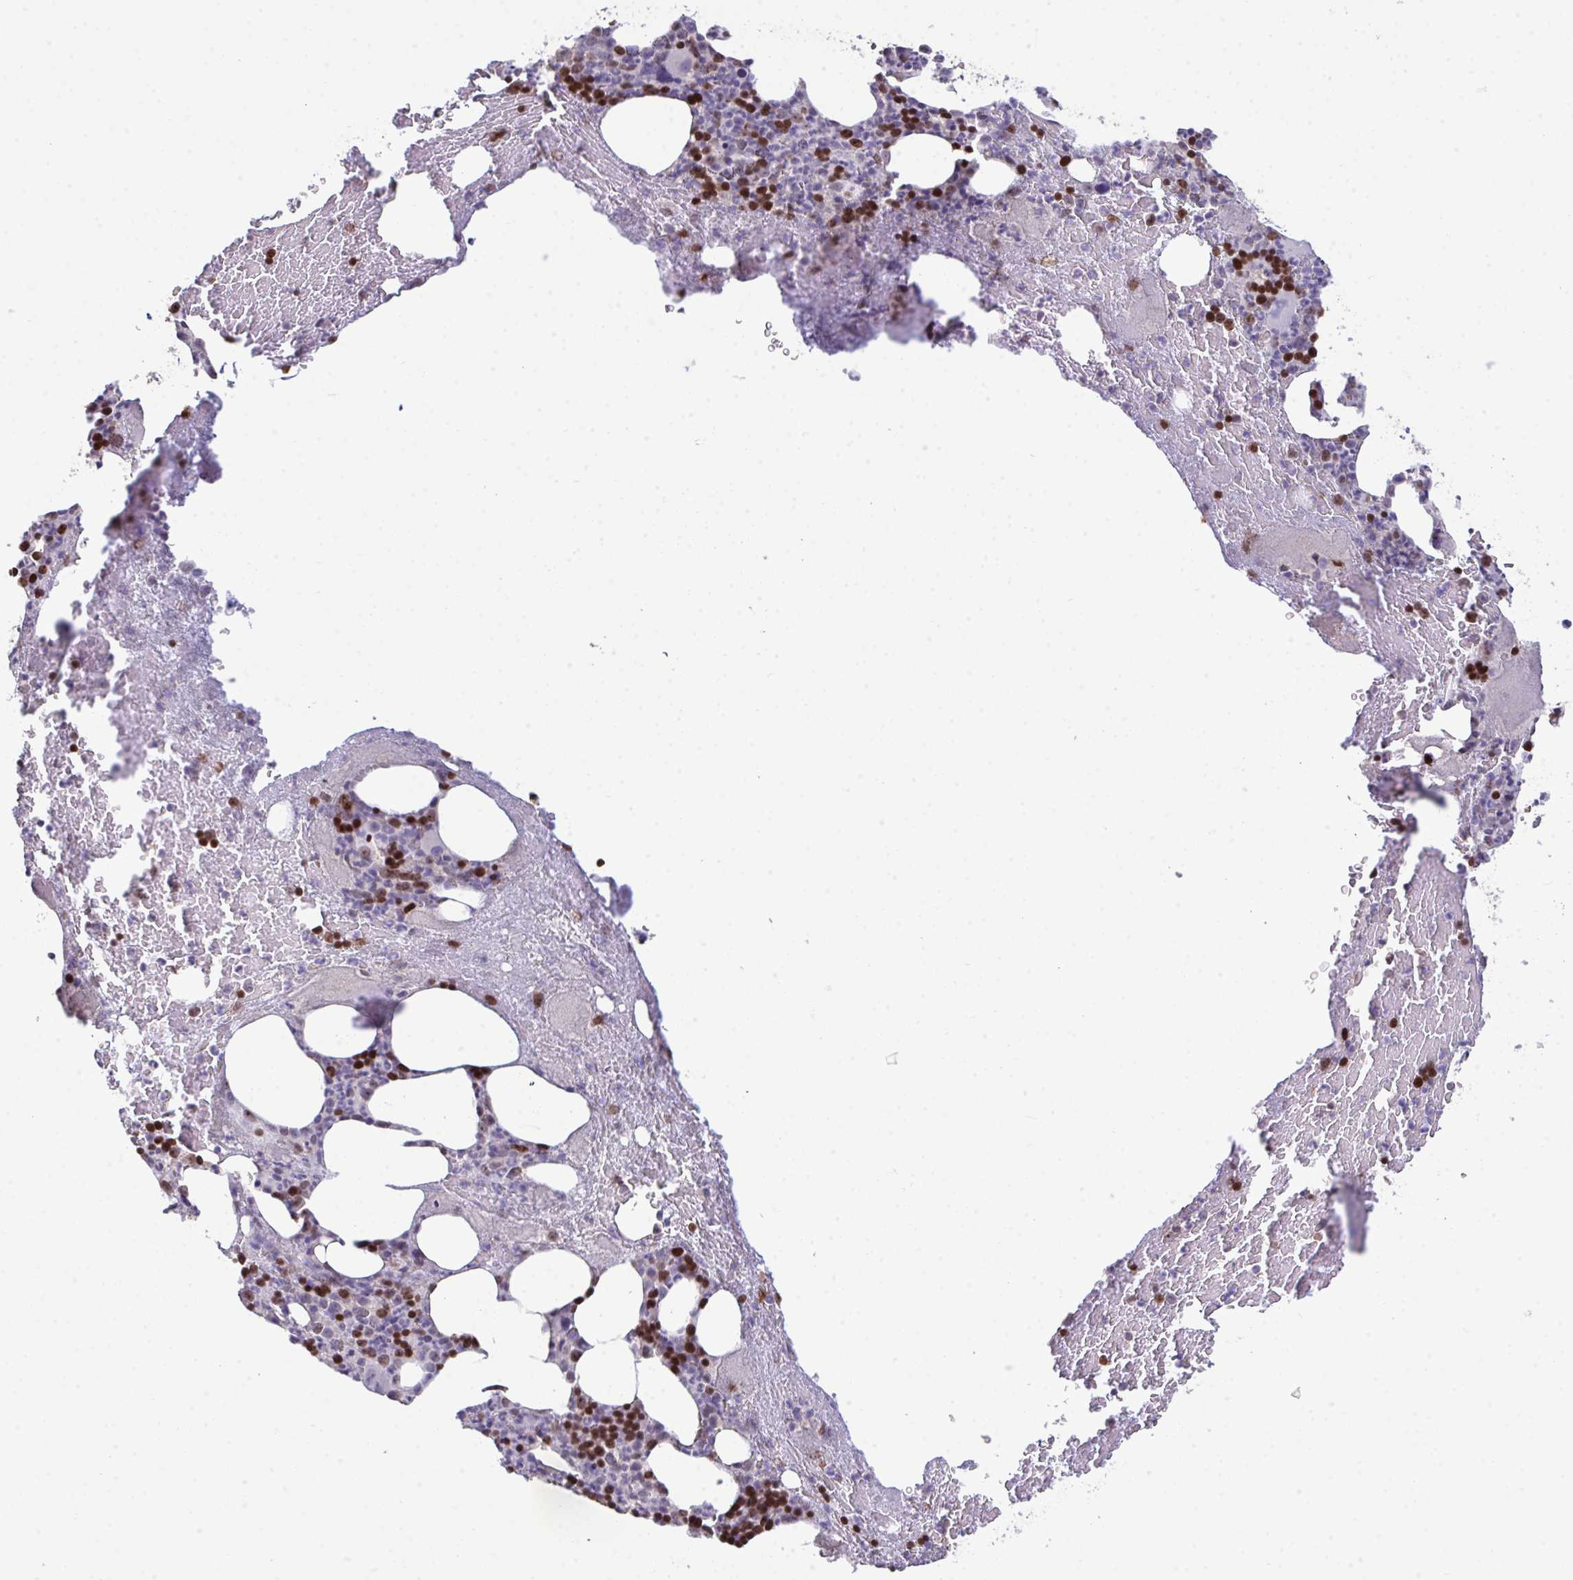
{"staining": {"intensity": "moderate", "quantity": "25%-75%", "location": "nuclear"}, "tissue": "bone marrow", "cell_type": "Hematopoietic cells", "image_type": "normal", "snomed": [{"axis": "morphology", "description": "Normal tissue, NOS"}, {"axis": "topography", "description": "Bone marrow"}], "caption": "There is medium levels of moderate nuclear expression in hematopoietic cells of benign bone marrow, as demonstrated by immunohistochemical staining (brown color).", "gene": "SETD7", "patient": {"sex": "female", "age": 59}}